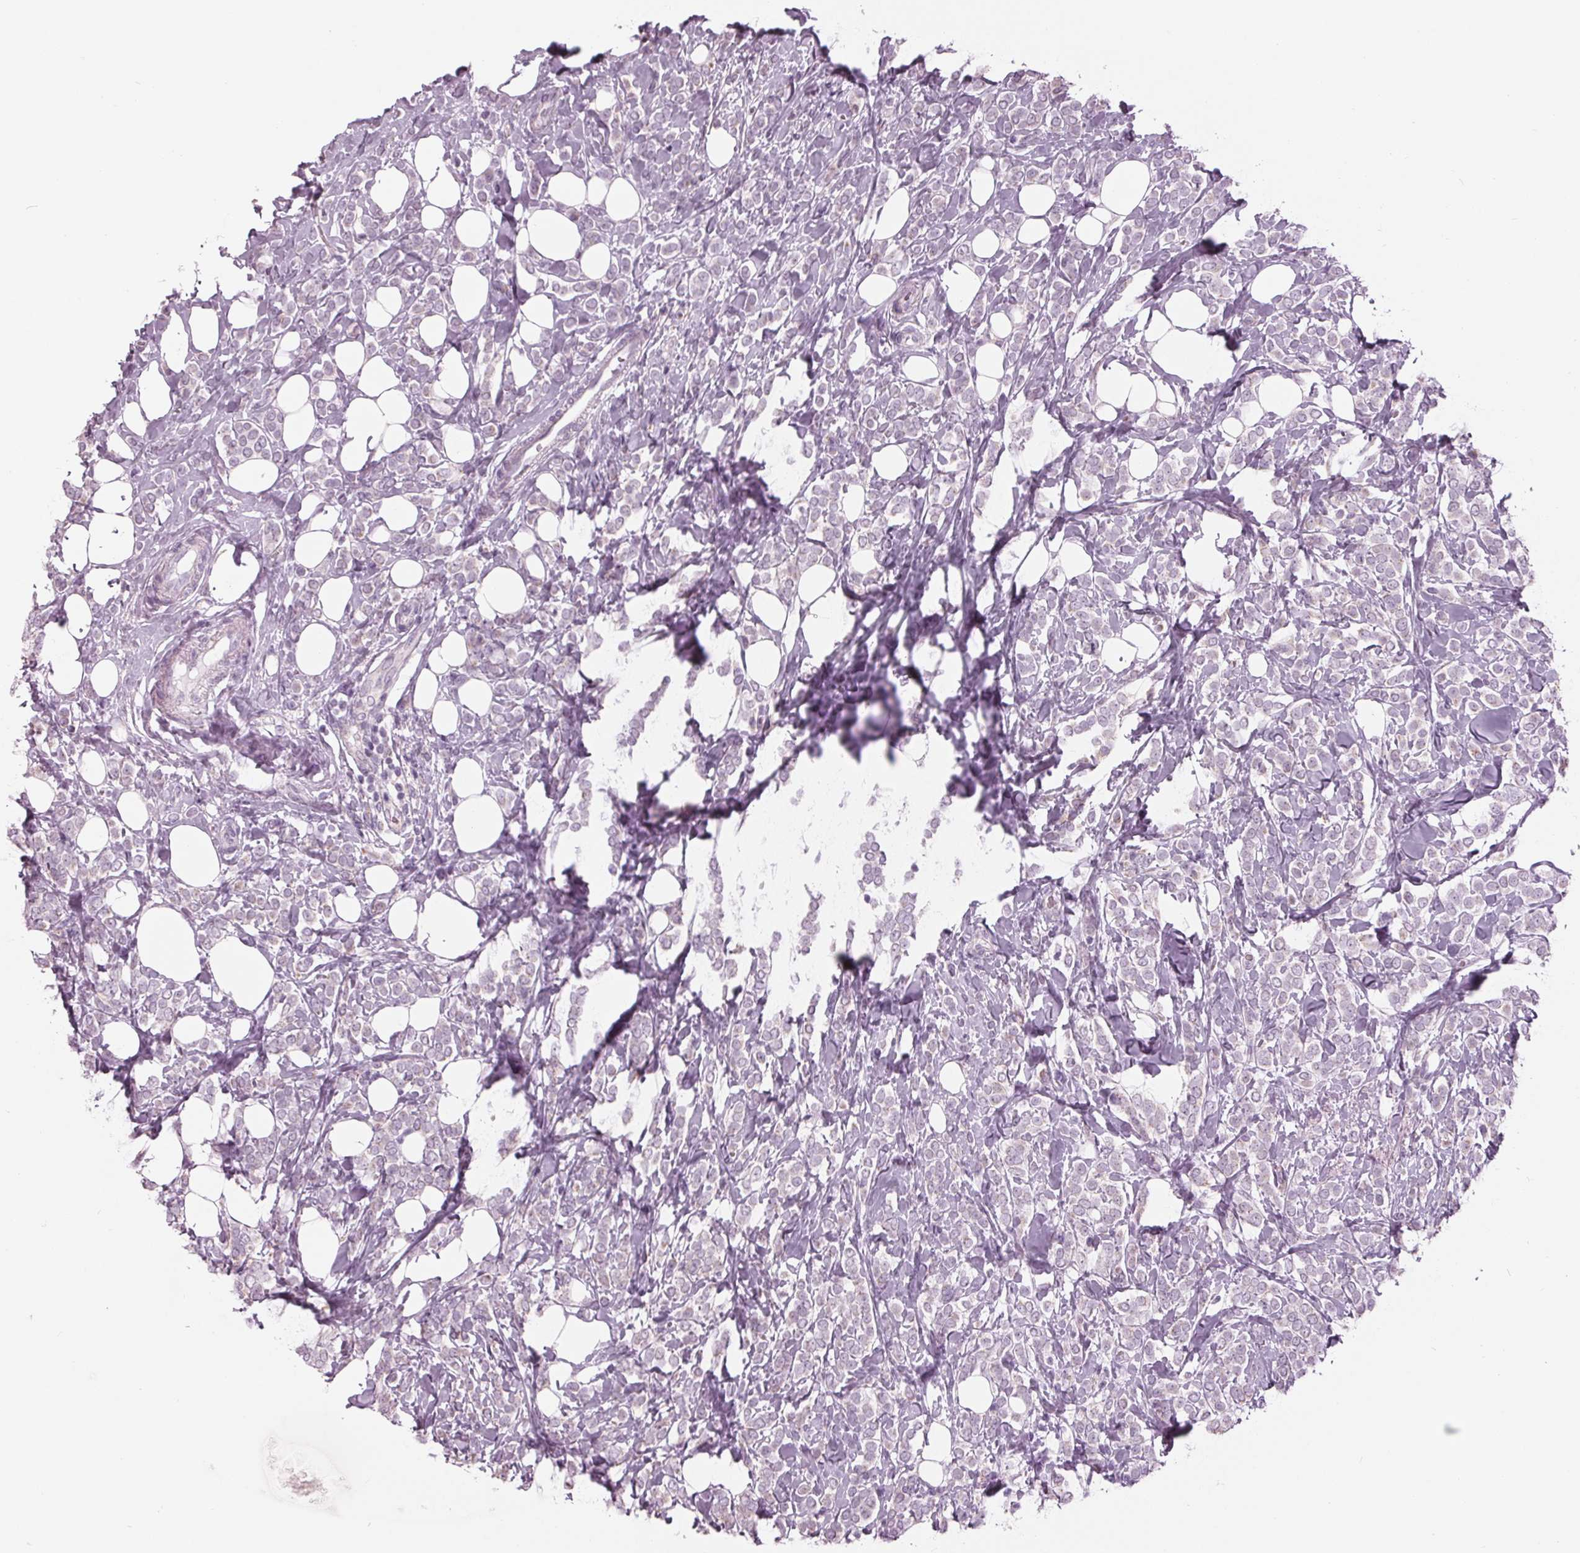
{"staining": {"intensity": "negative", "quantity": "none", "location": "none"}, "tissue": "breast cancer", "cell_type": "Tumor cells", "image_type": "cancer", "snomed": [{"axis": "morphology", "description": "Lobular carcinoma"}, {"axis": "topography", "description": "Breast"}], "caption": "IHC photomicrograph of breast cancer stained for a protein (brown), which displays no positivity in tumor cells.", "gene": "SAMD4A", "patient": {"sex": "female", "age": 49}}